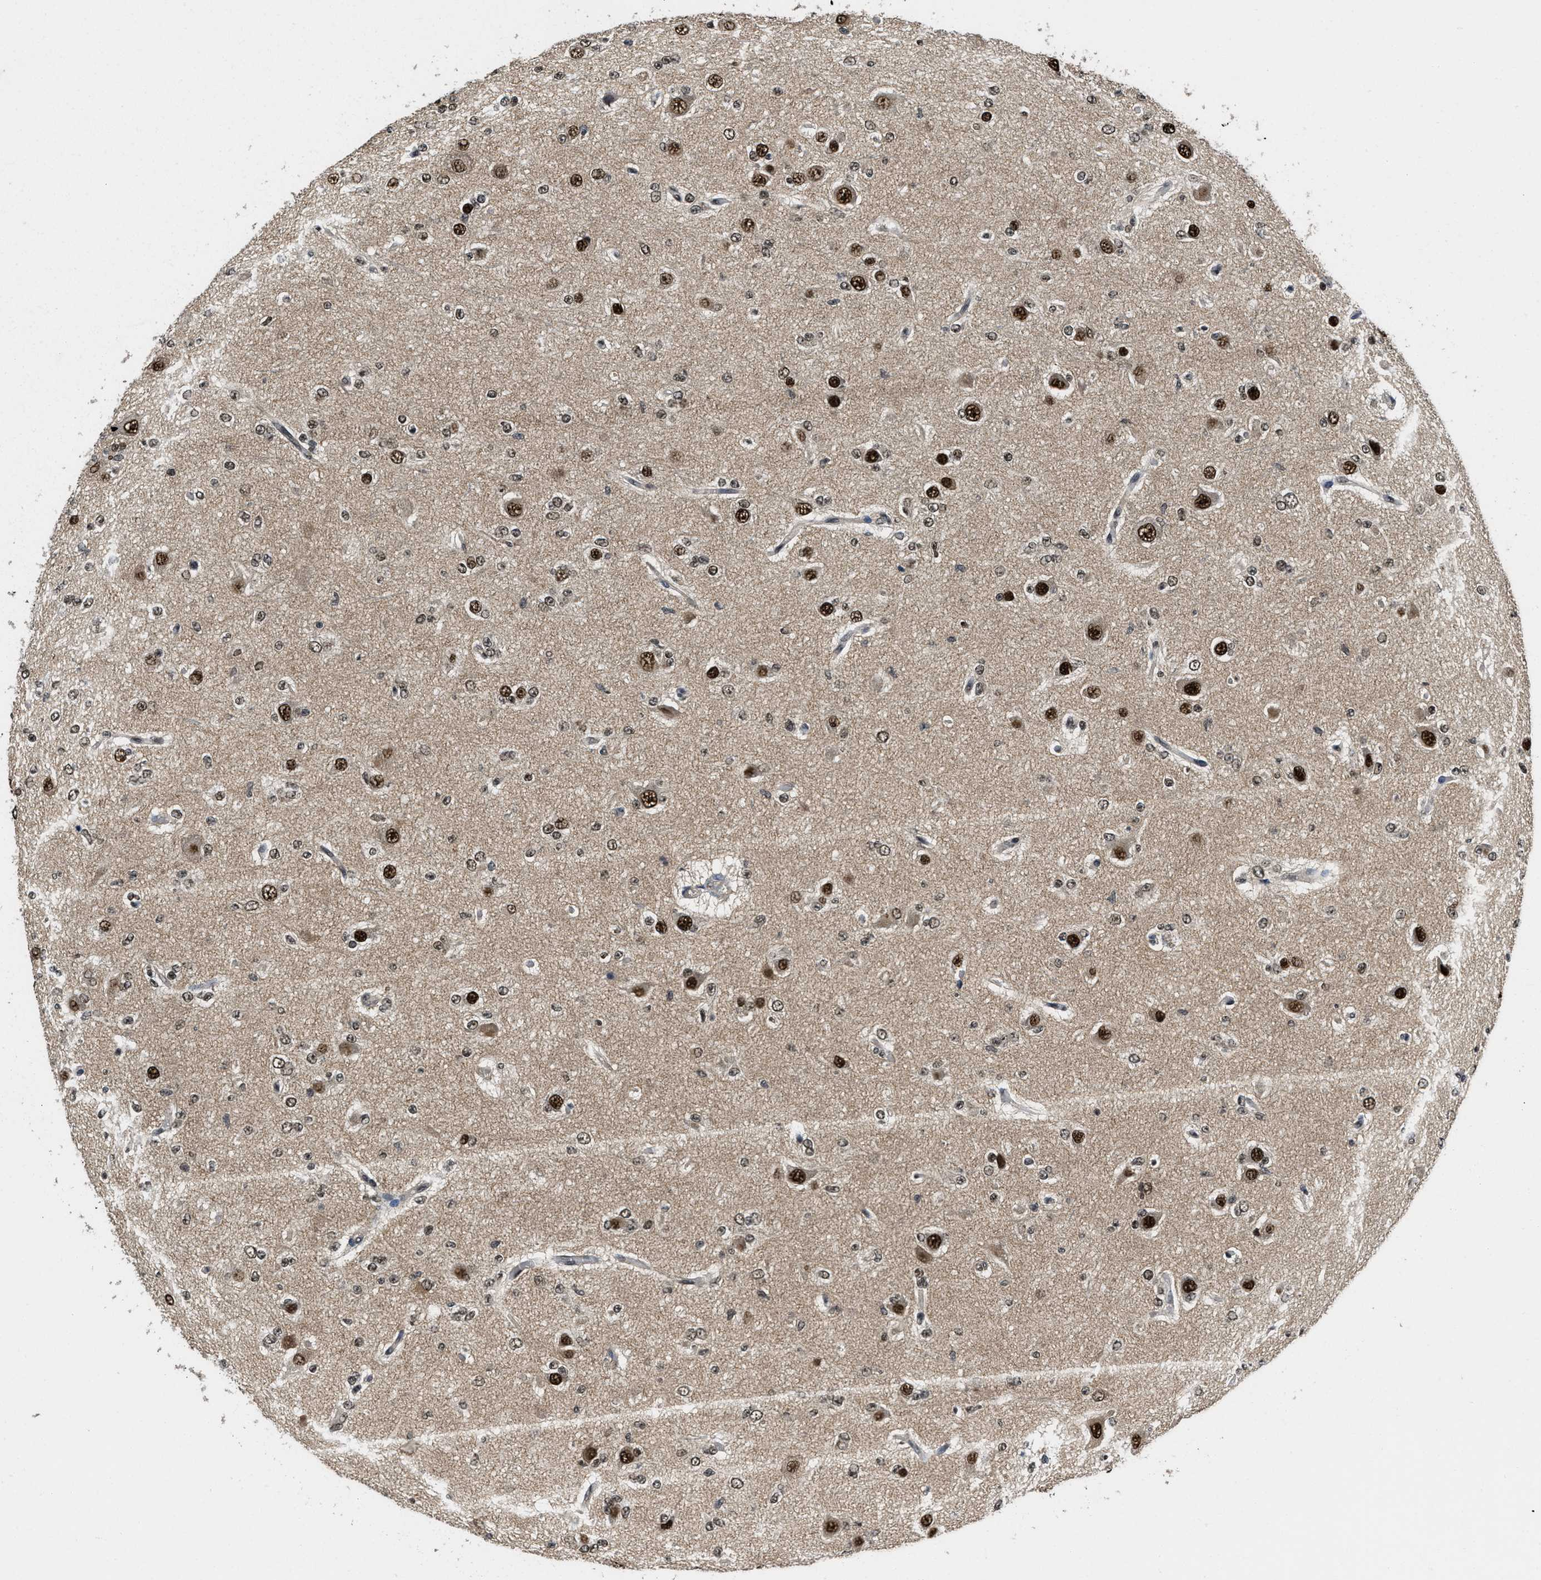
{"staining": {"intensity": "strong", "quantity": ">75%", "location": "nuclear"}, "tissue": "glioma", "cell_type": "Tumor cells", "image_type": "cancer", "snomed": [{"axis": "morphology", "description": "Glioma, malignant, Low grade"}, {"axis": "topography", "description": "Brain"}], "caption": "Protein expression analysis of glioma exhibits strong nuclear expression in approximately >75% of tumor cells. The protein is stained brown, and the nuclei are stained in blue (DAB (3,3'-diaminobenzidine) IHC with brightfield microscopy, high magnification).", "gene": "SAFB", "patient": {"sex": "male", "age": 38}}